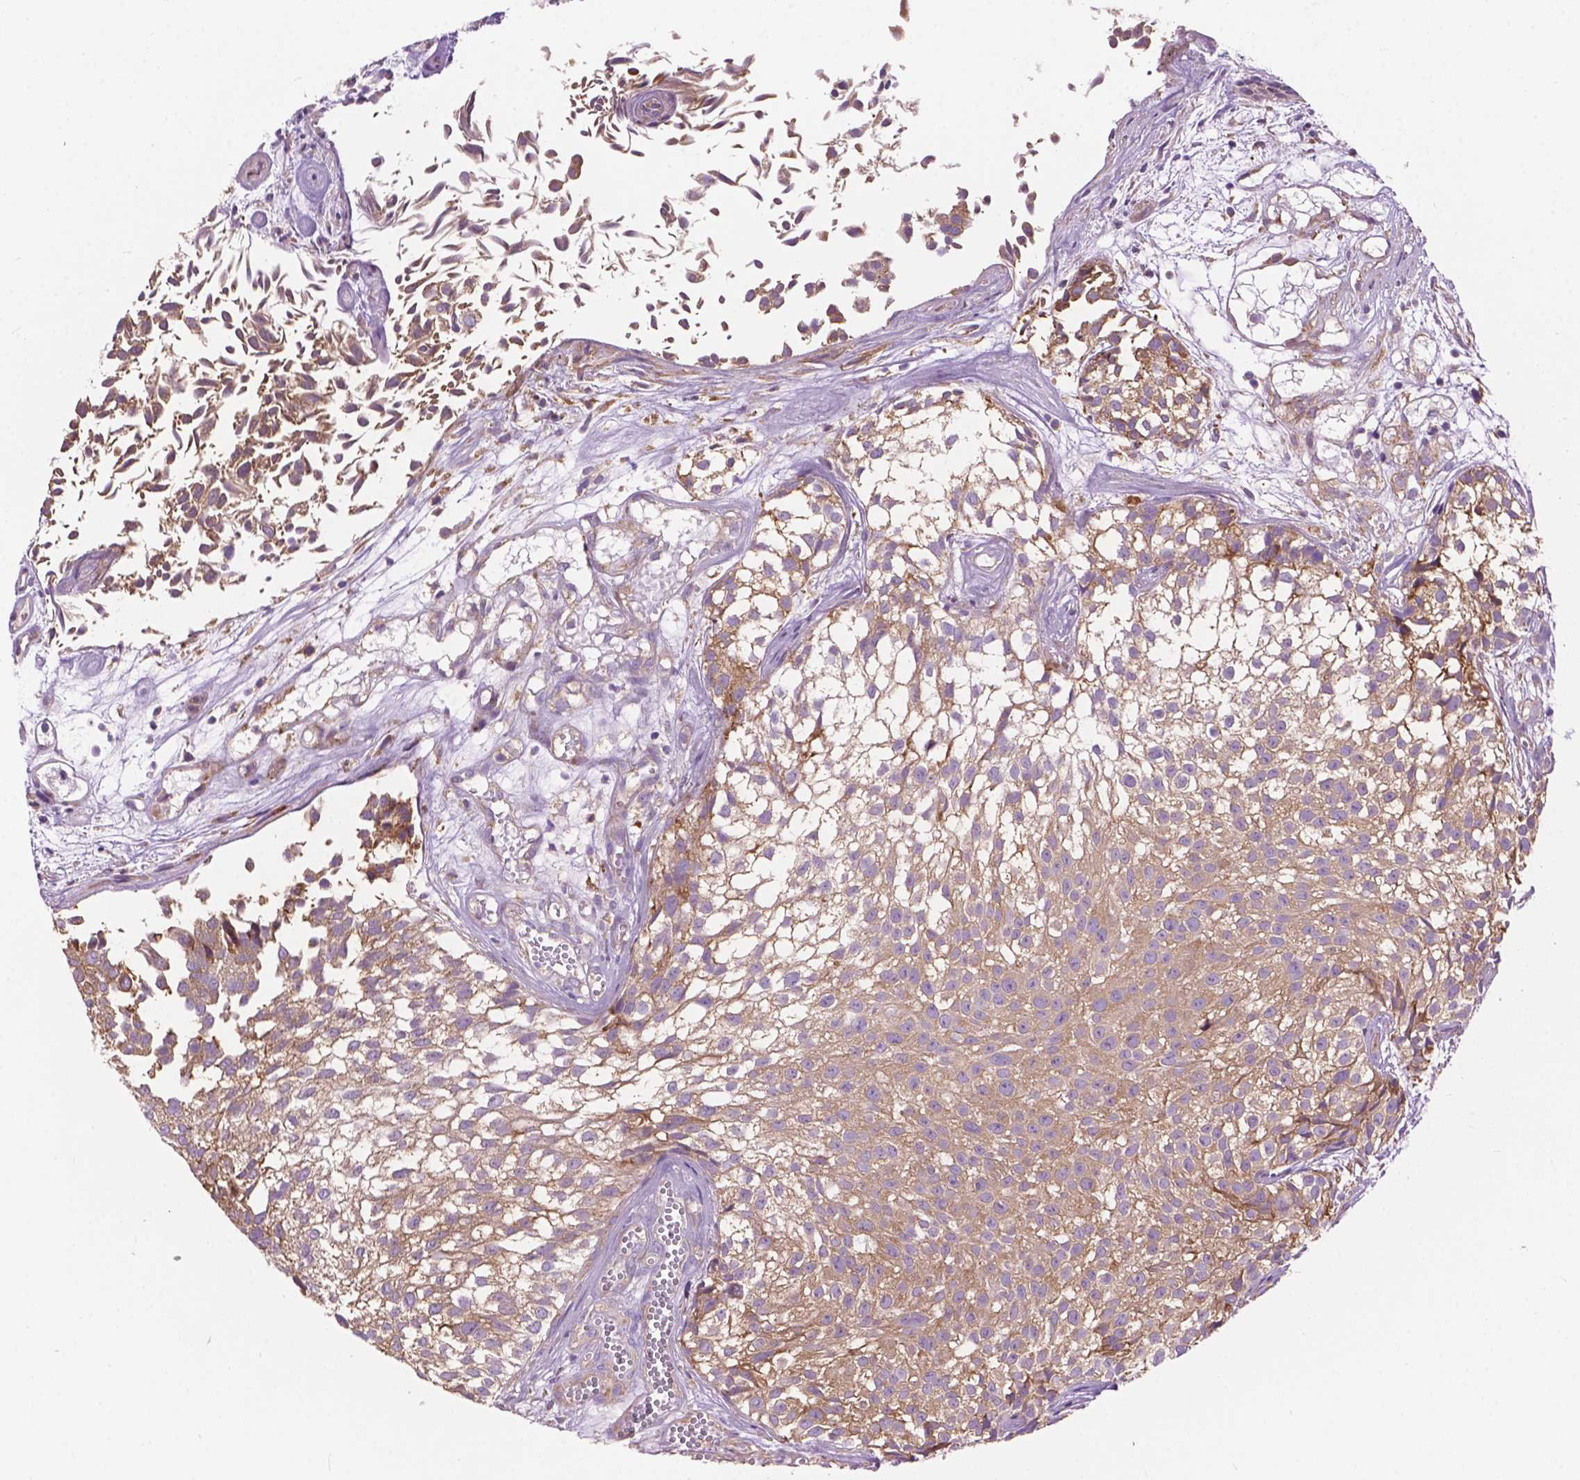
{"staining": {"intensity": "weak", "quantity": ">75%", "location": "cytoplasmic/membranous"}, "tissue": "urothelial cancer", "cell_type": "Tumor cells", "image_type": "cancer", "snomed": [{"axis": "morphology", "description": "Urothelial carcinoma, Low grade"}, {"axis": "topography", "description": "Urinary bladder"}], "caption": "DAB (3,3'-diaminobenzidine) immunohistochemical staining of urothelial carcinoma (low-grade) exhibits weak cytoplasmic/membranous protein staining in about >75% of tumor cells.", "gene": "RPL37A", "patient": {"sex": "male", "age": 70}}